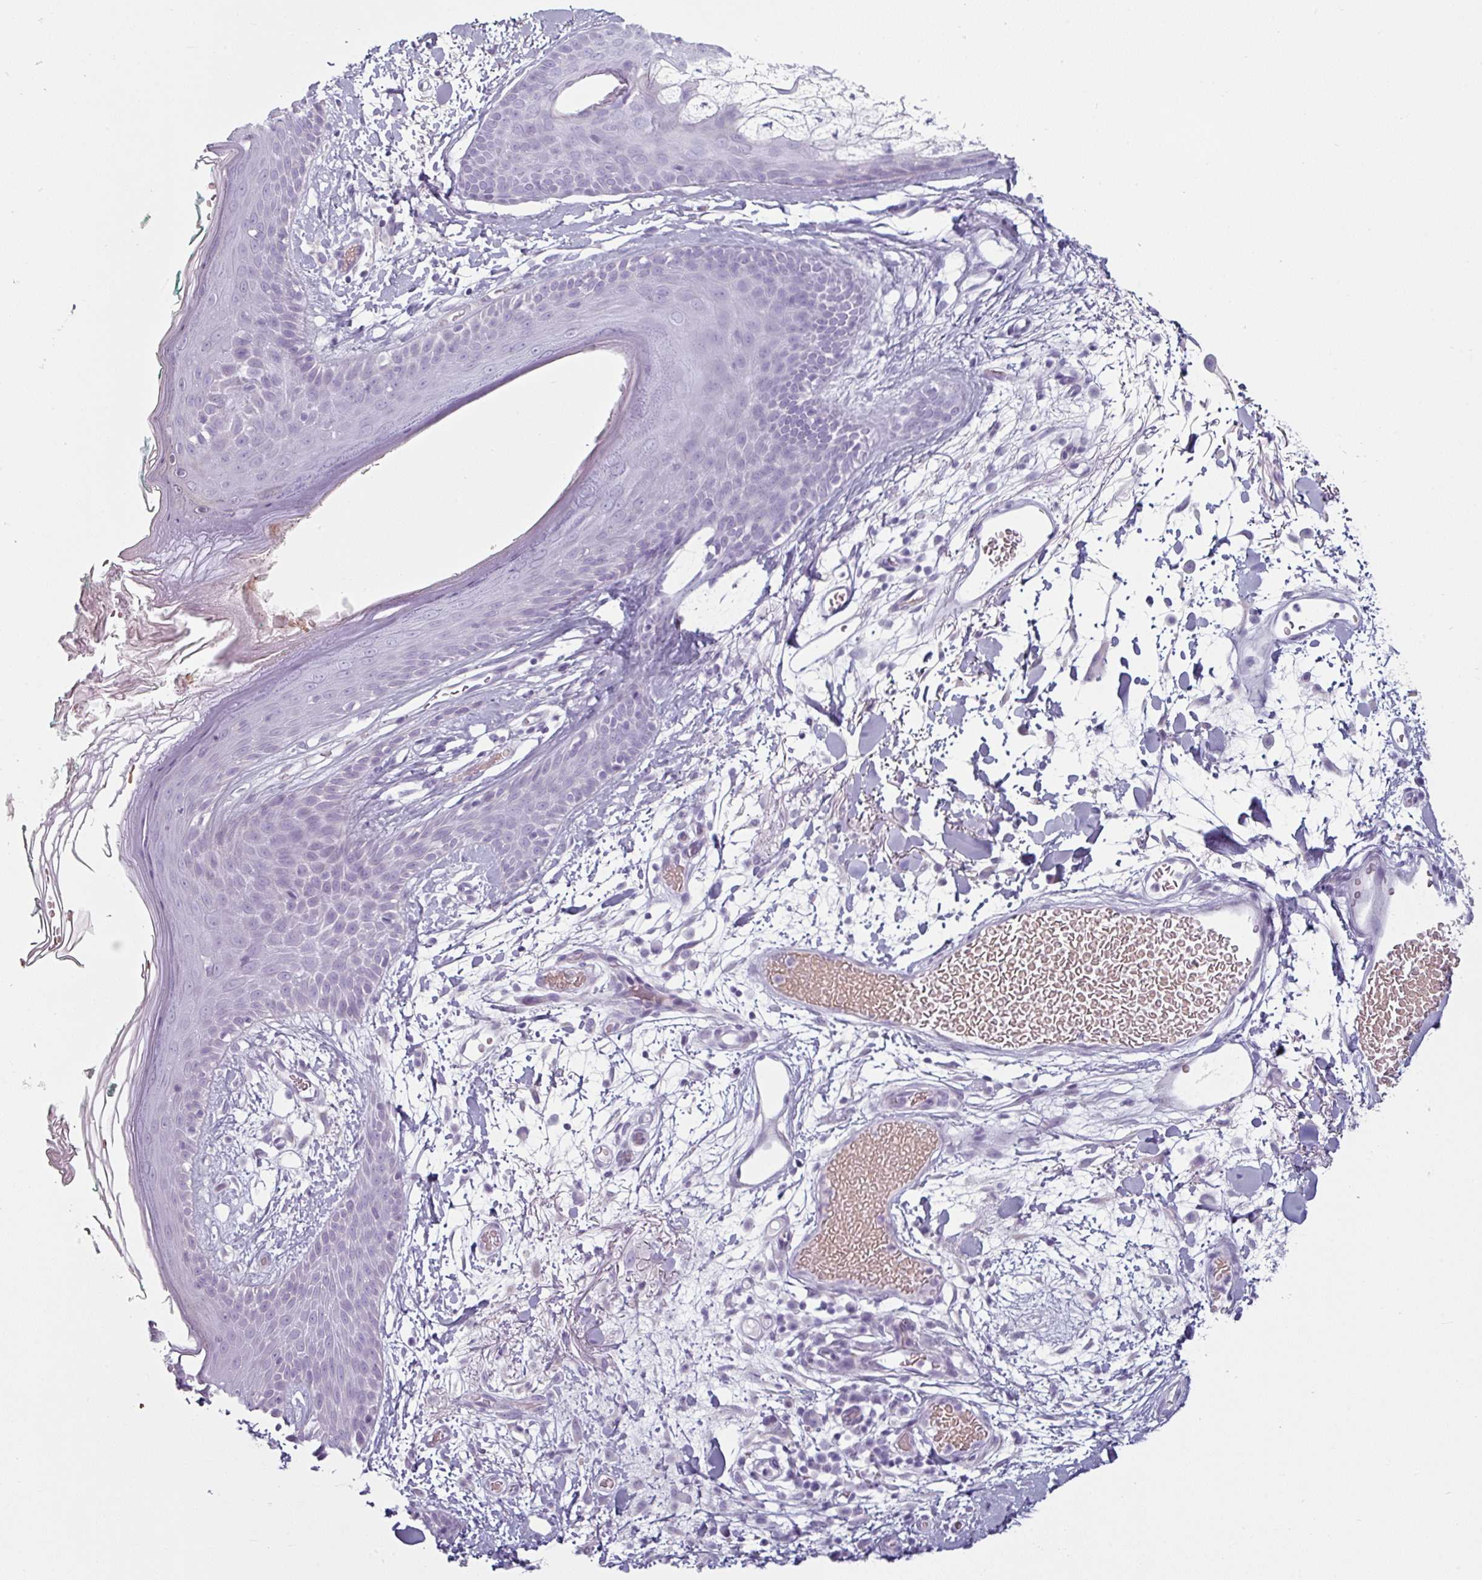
{"staining": {"intensity": "negative", "quantity": "none", "location": "none"}, "tissue": "skin", "cell_type": "Fibroblasts", "image_type": "normal", "snomed": [{"axis": "morphology", "description": "Normal tissue, NOS"}, {"axis": "topography", "description": "Skin"}], "caption": "An image of skin stained for a protein demonstrates no brown staining in fibroblasts.", "gene": "CLCA1", "patient": {"sex": "male", "age": 79}}